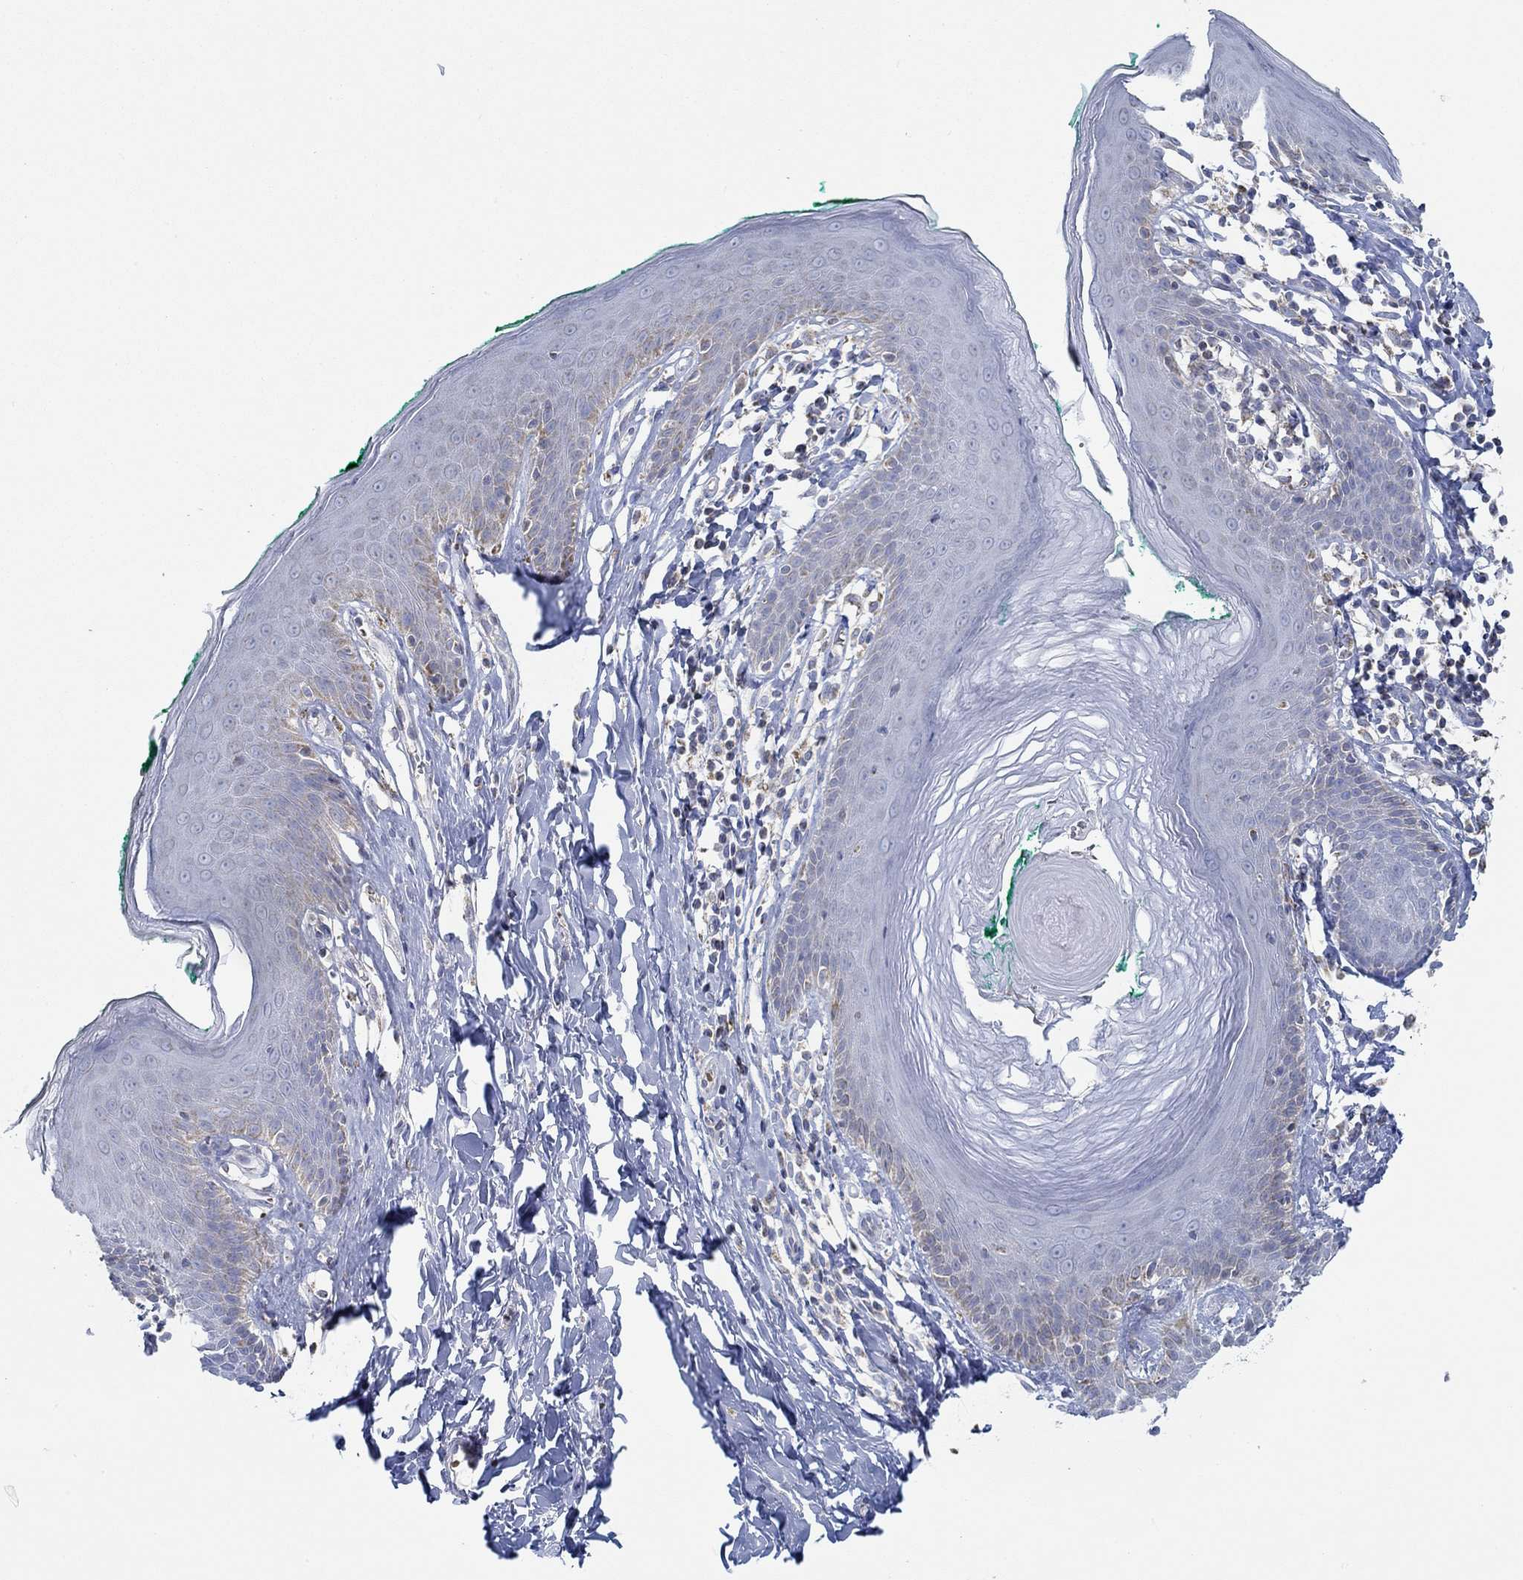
{"staining": {"intensity": "negative", "quantity": "none", "location": "none"}, "tissue": "skin", "cell_type": "Epidermal cells", "image_type": "normal", "snomed": [{"axis": "morphology", "description": "Normal tissue, NOS"}, {"axis": "topography", "description": "Vulva"}], "caption": "The histopathology image displays no staining of epidermal cells in unremarkable skin. (DAB (3,3'-diaminobenzidine) immunohistochemistry (IHC) visualized using brightfield microscopy, high magnification).", "gene": "GLOD5", "patient": {"sex": "female", "age": 66}}